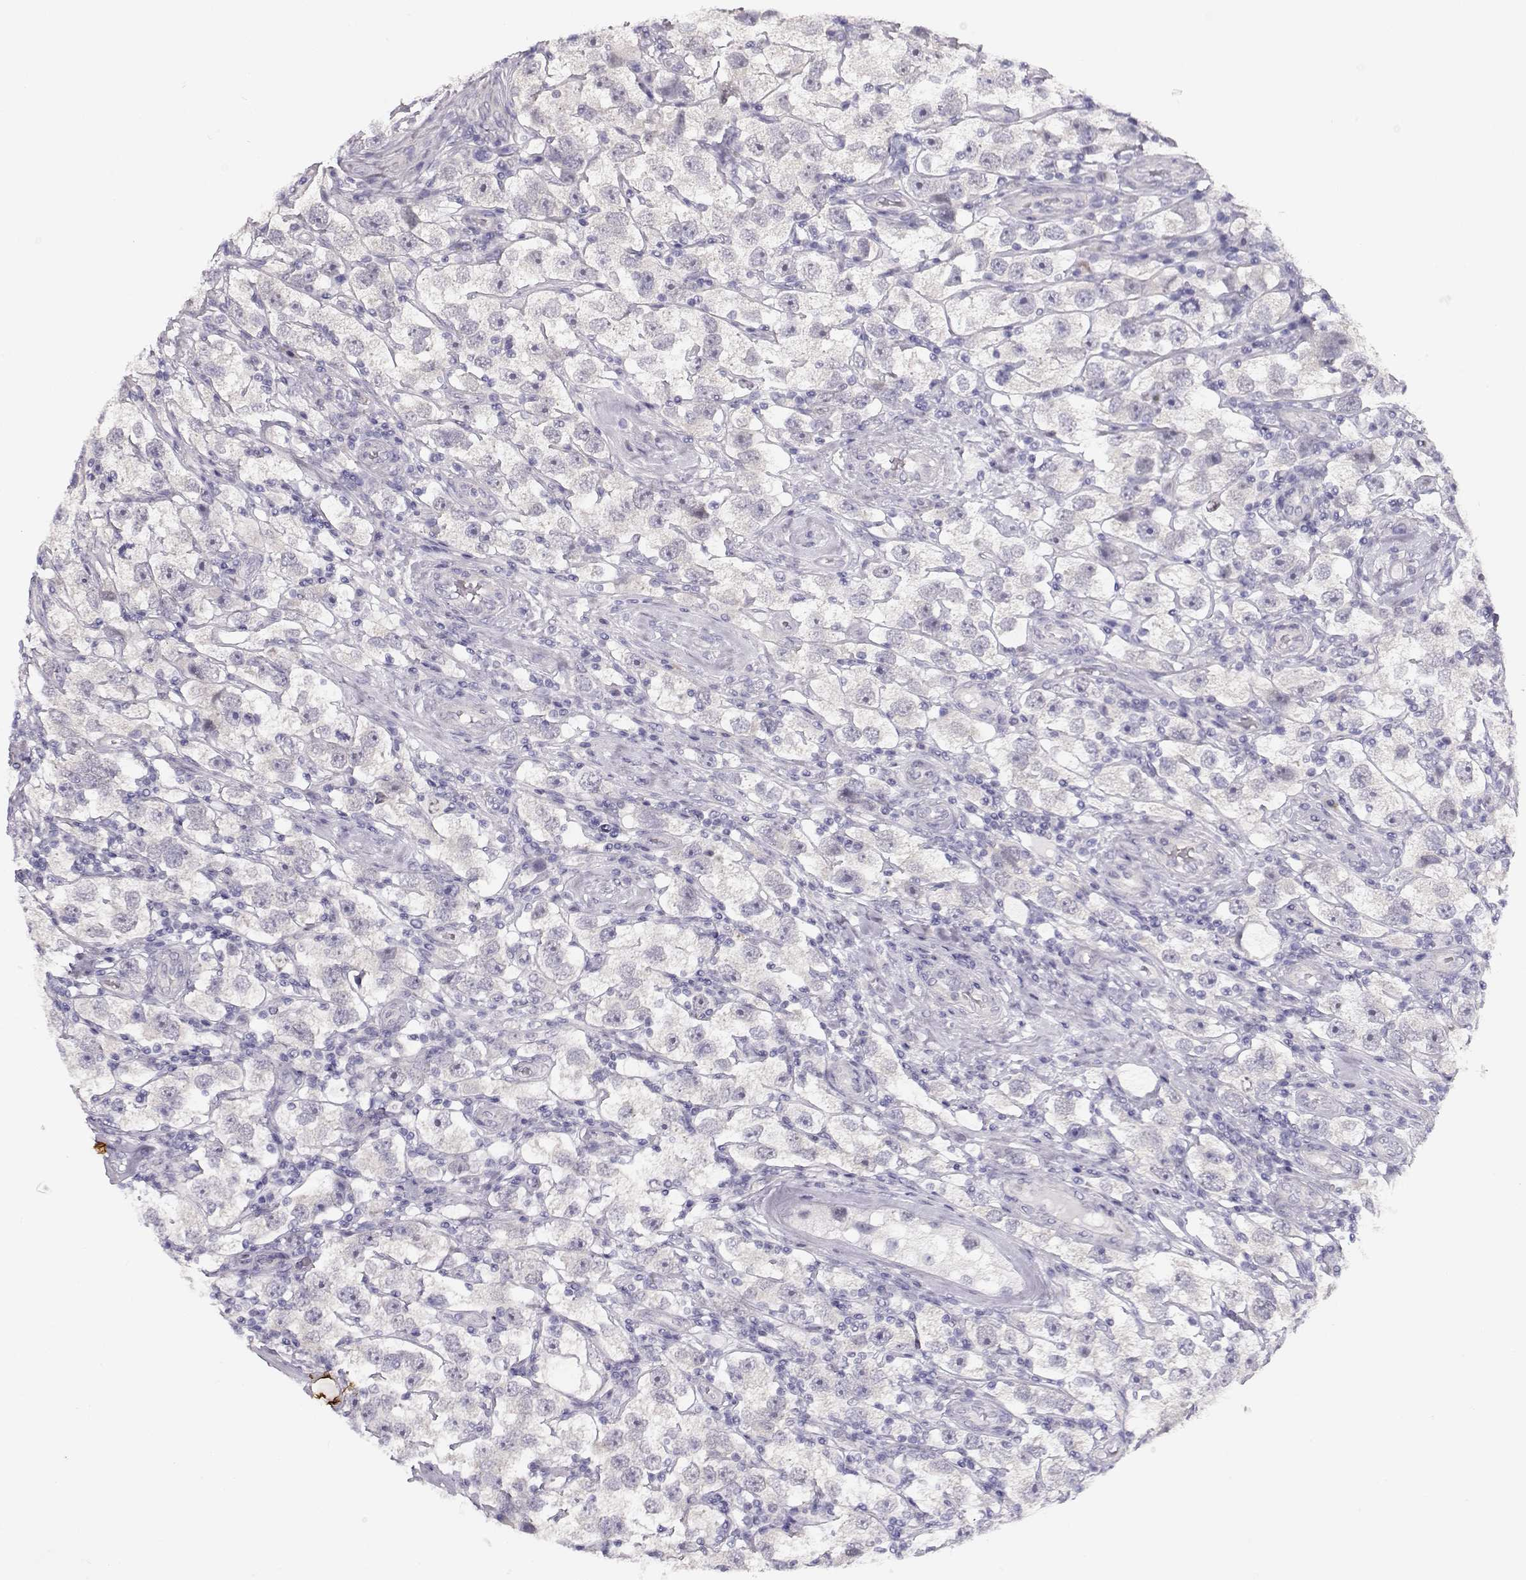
{"staining": {"intensity": "negative", "quantity": "none", "location": "none"}, "tissue": "testis cancer", "cell_type": "Tumor cells", "image_type": "cancer", "snomed": [{"axis": "morphology", "description": "Seminoma, NOS"}, {"axis": "topography", "description": "Testis"}], "caption": "Immunohistochemical staining of seminoma (testis) demonstrates no significant positivity in tumor cells.", "gene": "TTC26", "patient": {"sex": "male", "age": 26}}